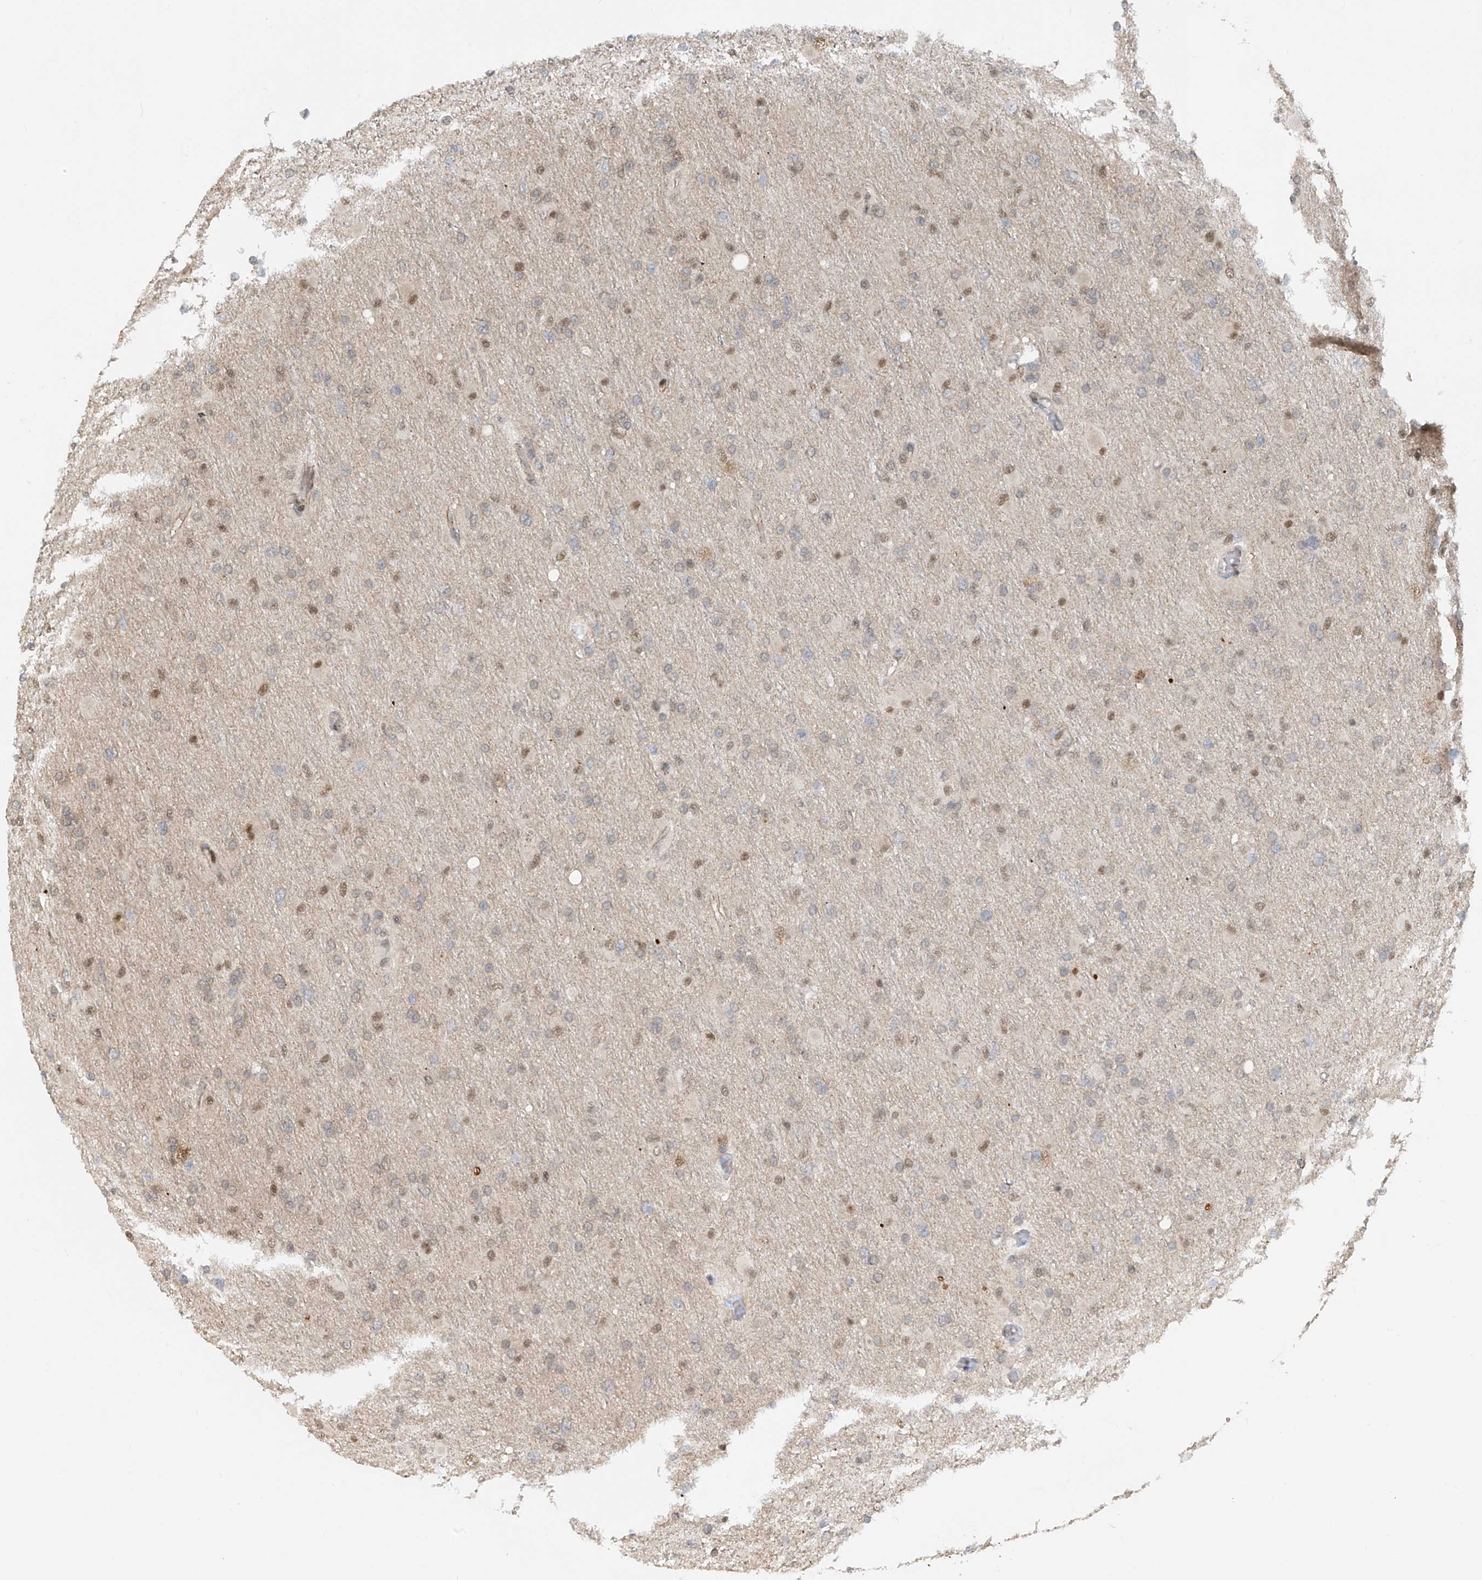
{"staining": {"intensity": "moderate", "quantity": "<25%", "location": "nuclear"}, "tissue": "glioma", "cell_type": "Tumor cells", "image_type": "cancer", "snomed": [{"axis": "morphology", "description": "Glioma, malignant, High grade"}, {"axis": "topography", "description": "Cerebral cortex"}], "caption": "Human malignant glioma (high-grade) stained with a brown dye demonstrates moderate nuclear positive staining in about <25% of tumor cells.", "gene": "LAGE3", "patient": {"sex": "female", "age": 36}}